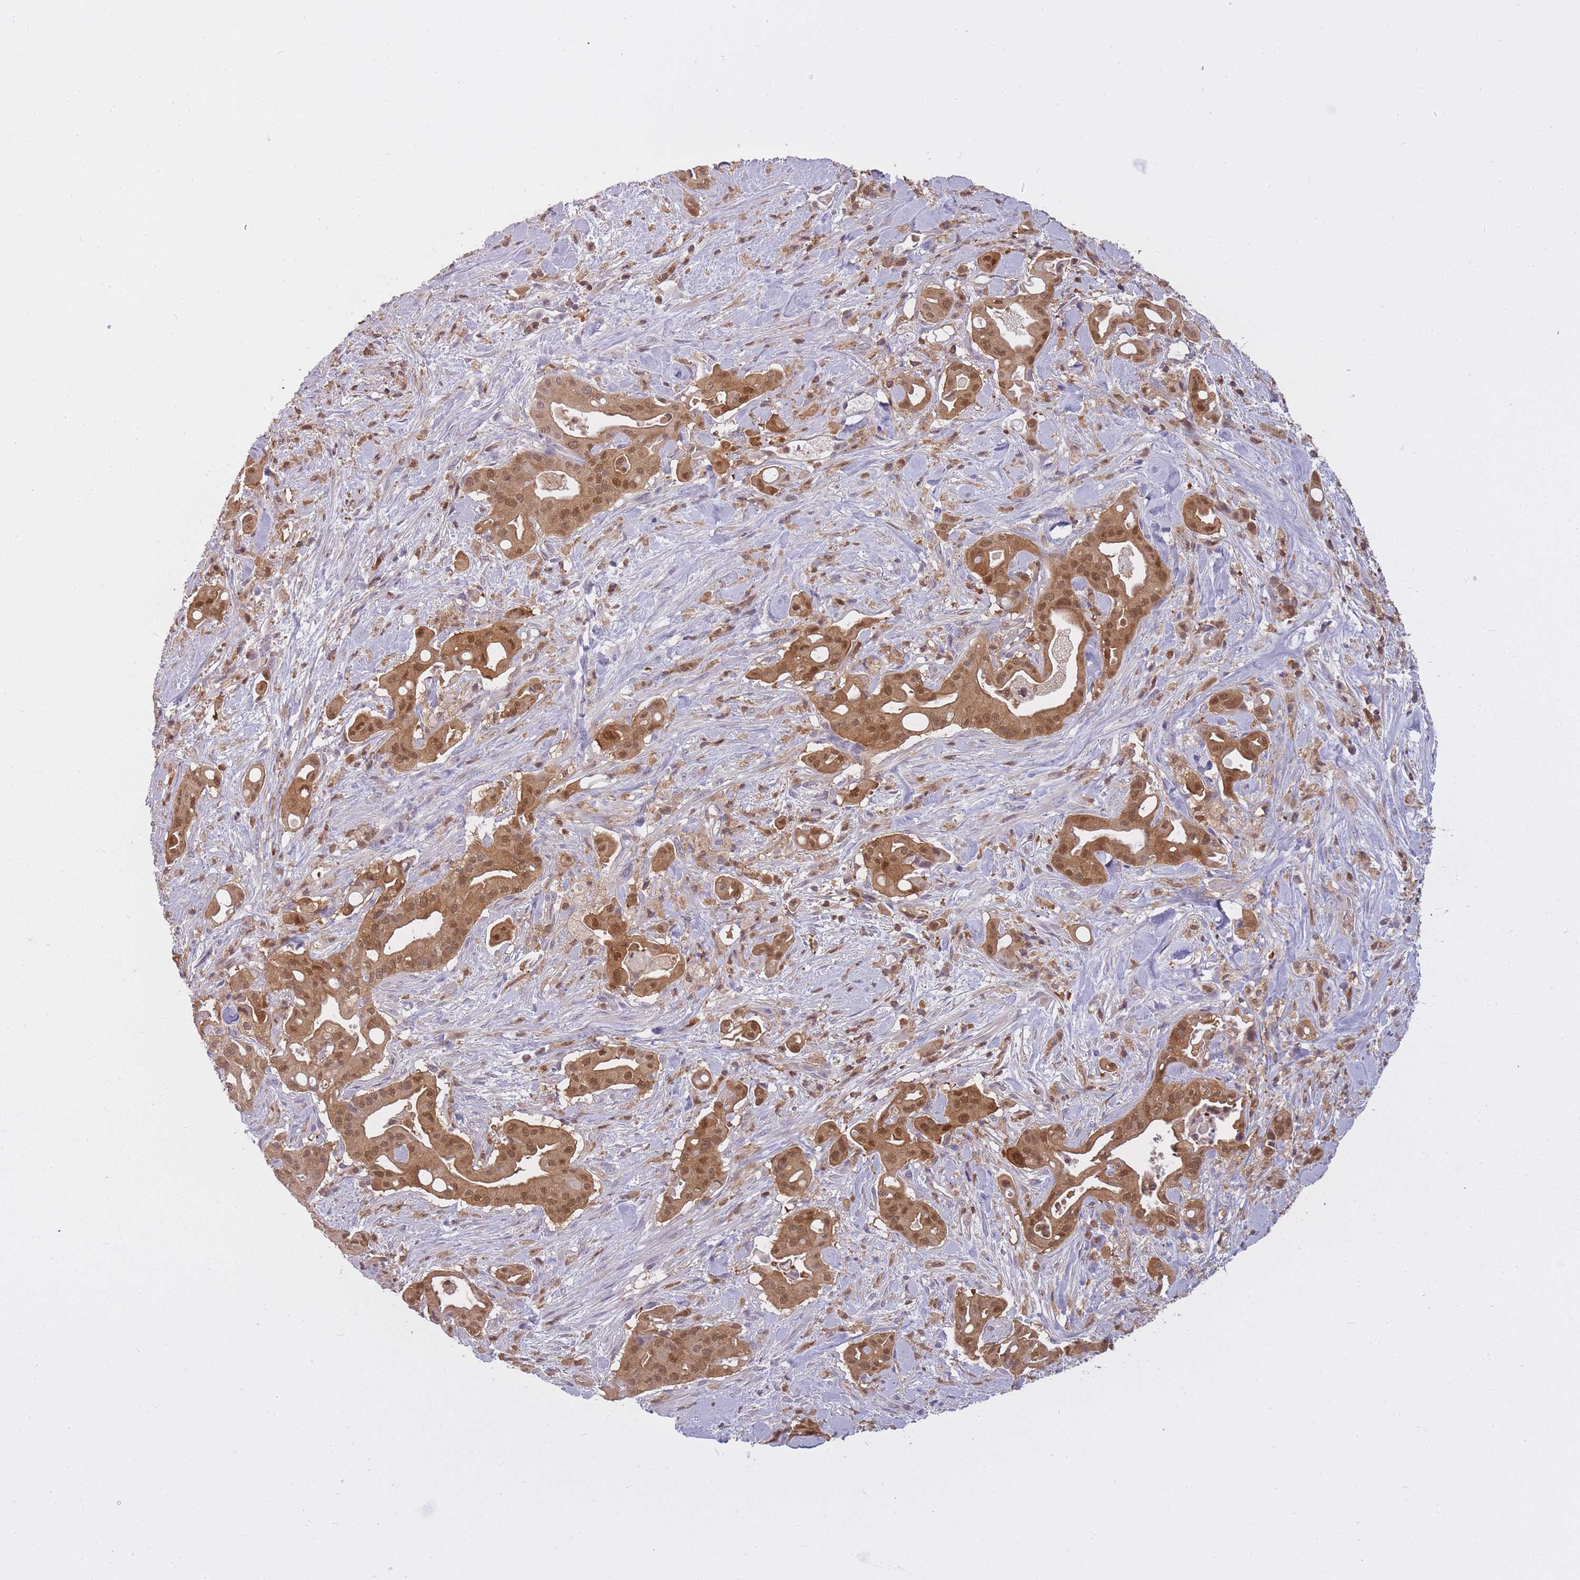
{"staining": {"intensity": "strong", "quantity": ">75%", "location": "cytoplasmic/membranous,nuclear"}, "tissue": "liver cancer", "cell_type": "Tumor cells", "image_type": "cancer", "snomed": [{"axis": "morphology", "description": "Cholangiocarcinoma"}, {"axis": "topography", "description": "Liver"}], "caption": "Liver cancer tissue displays strong cytoplasmic/membranous and nuclear staining in about >75% of tumor cells Nuclei are stained in blue.", "gene": "CXorf38", "patient": {"sex": "female", "age": 68}}